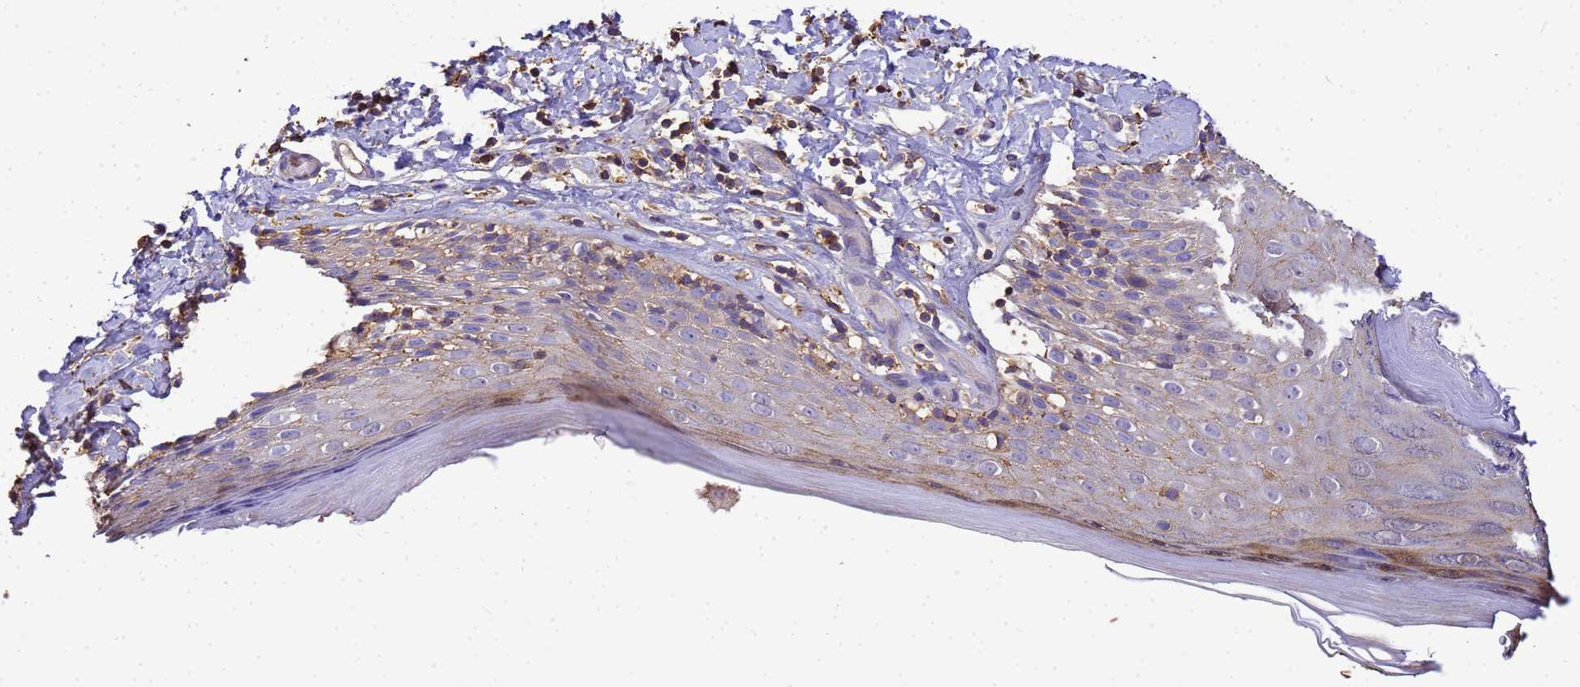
{"staining": {"intensity": "weak", "quantity": "25%-75%", "location": "cytoplasmic/membranous"}, "tissue": "skin", "cell_type": "Epidermal cells", "image_type": "normal", "snomed": [{"axis": "morphology", "description": "Normal tissue, NOS"}, {"axis": "topography", "description": "Adipose tissue"}, {"axis": "topography", "description": "Vascular tissue"}, {"axis": "topography", "description": "Vulva"}, {"axis": "topography", "description": "Peripheral nerve tissue"}], "caption": "Skin stained with DAB (3,3'-diaminobenzidine) IHC demonstrates low levels of weak cytoplasmic/membranous staining in about 25%-75% of epidermal cells. Immunohistochemistry (ihc) stains the protein in brown and the nuclei are stained blue.", "gene": "WDR64", "patient": {"sex": "female", "age": 86}}